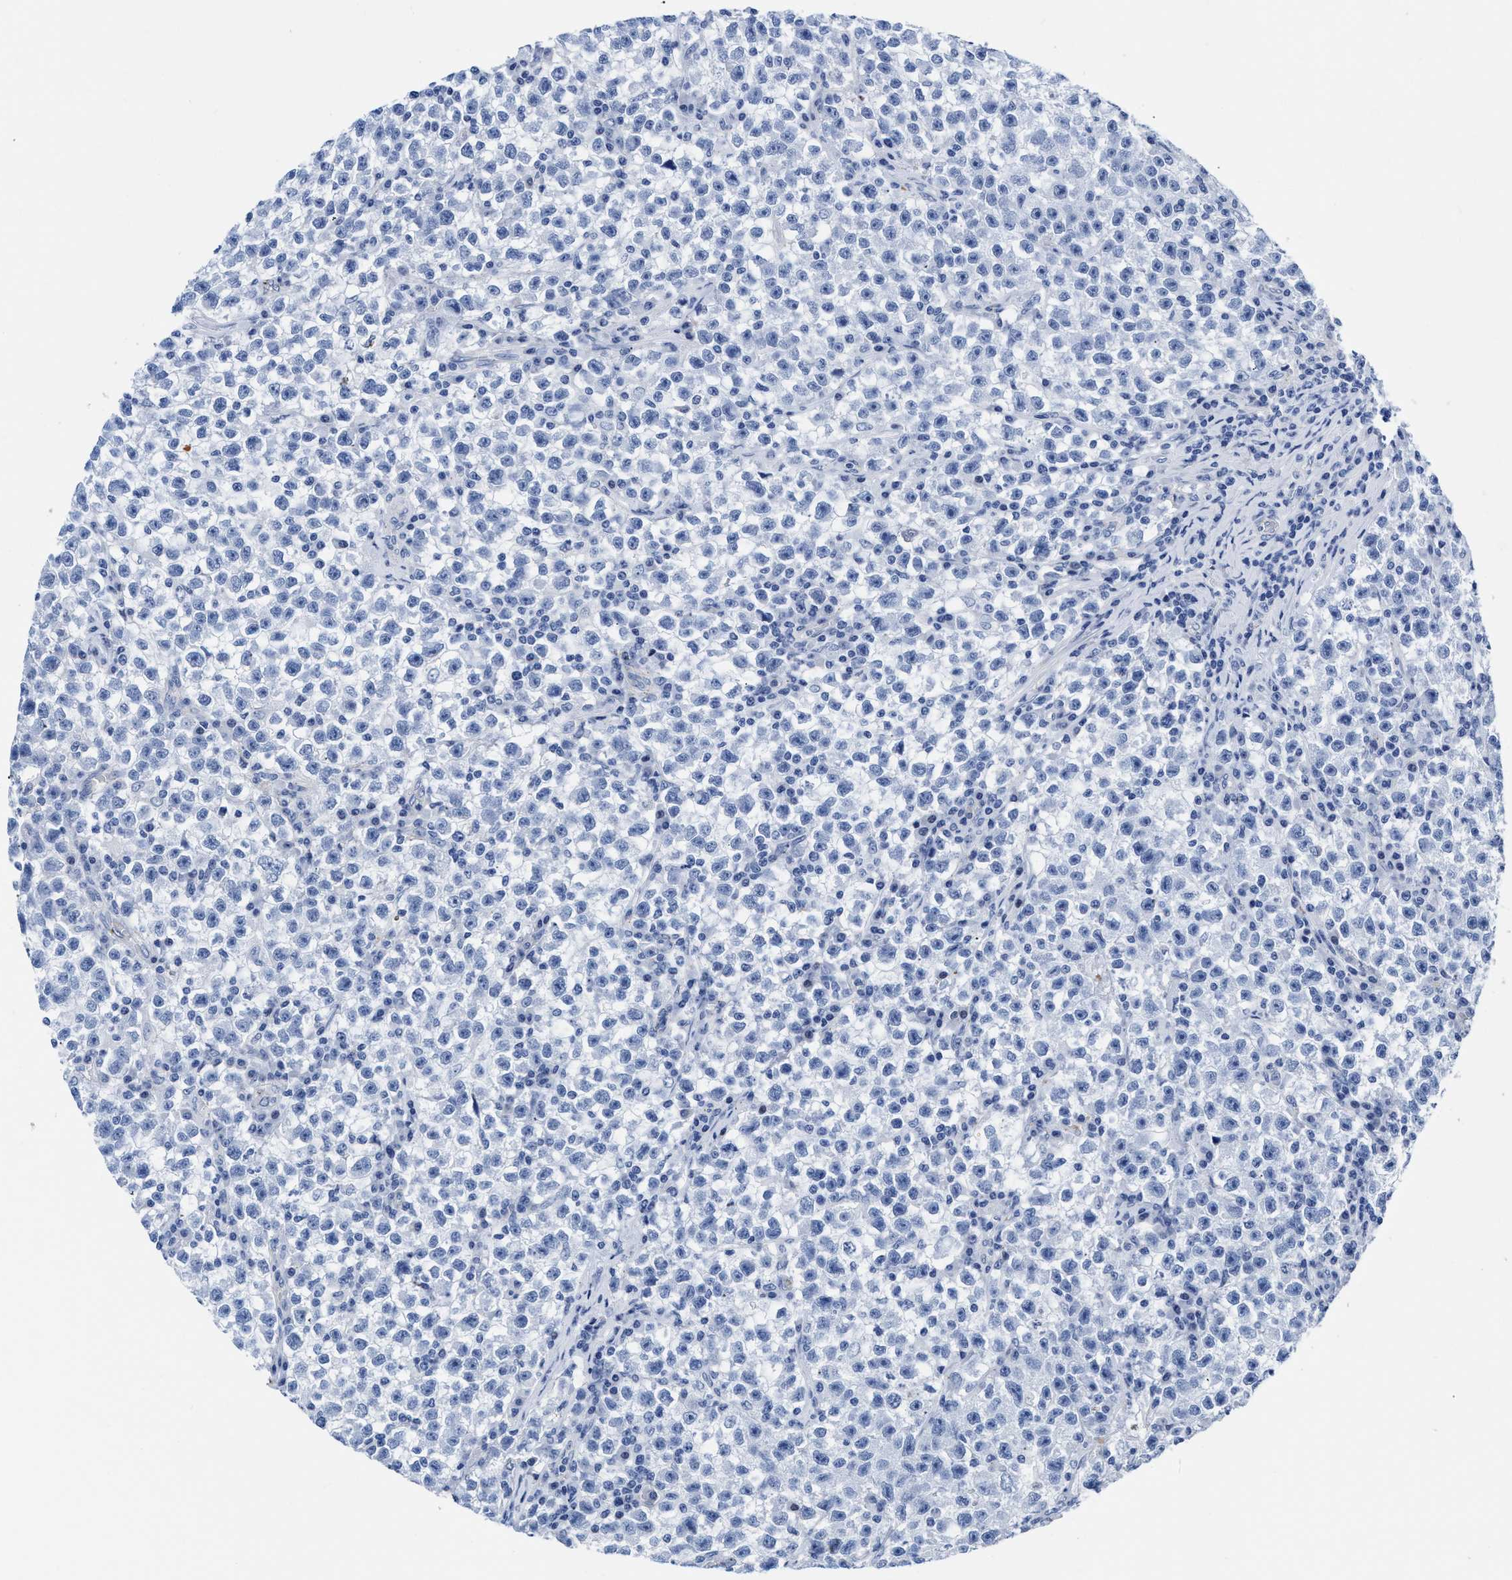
{"staining": {"intensity": "negative", "quantity": "none", "location": "none"}, "tissue": "testis cancer", "cell_type": "Tumor cells", "image_type": "cancer", "snomed": [{"axis": "morphology", "description": "Seminoma, NOS"}, {"axis": "topography", "description": "Testis"}], "caption": "Immunohistochemistry photomicrograph of testis cancer stained for a protein (brown), which displays no expression in tumor cells.", "gene": "KCNMB3", "patient": {"sex": "male", "age": 22}}